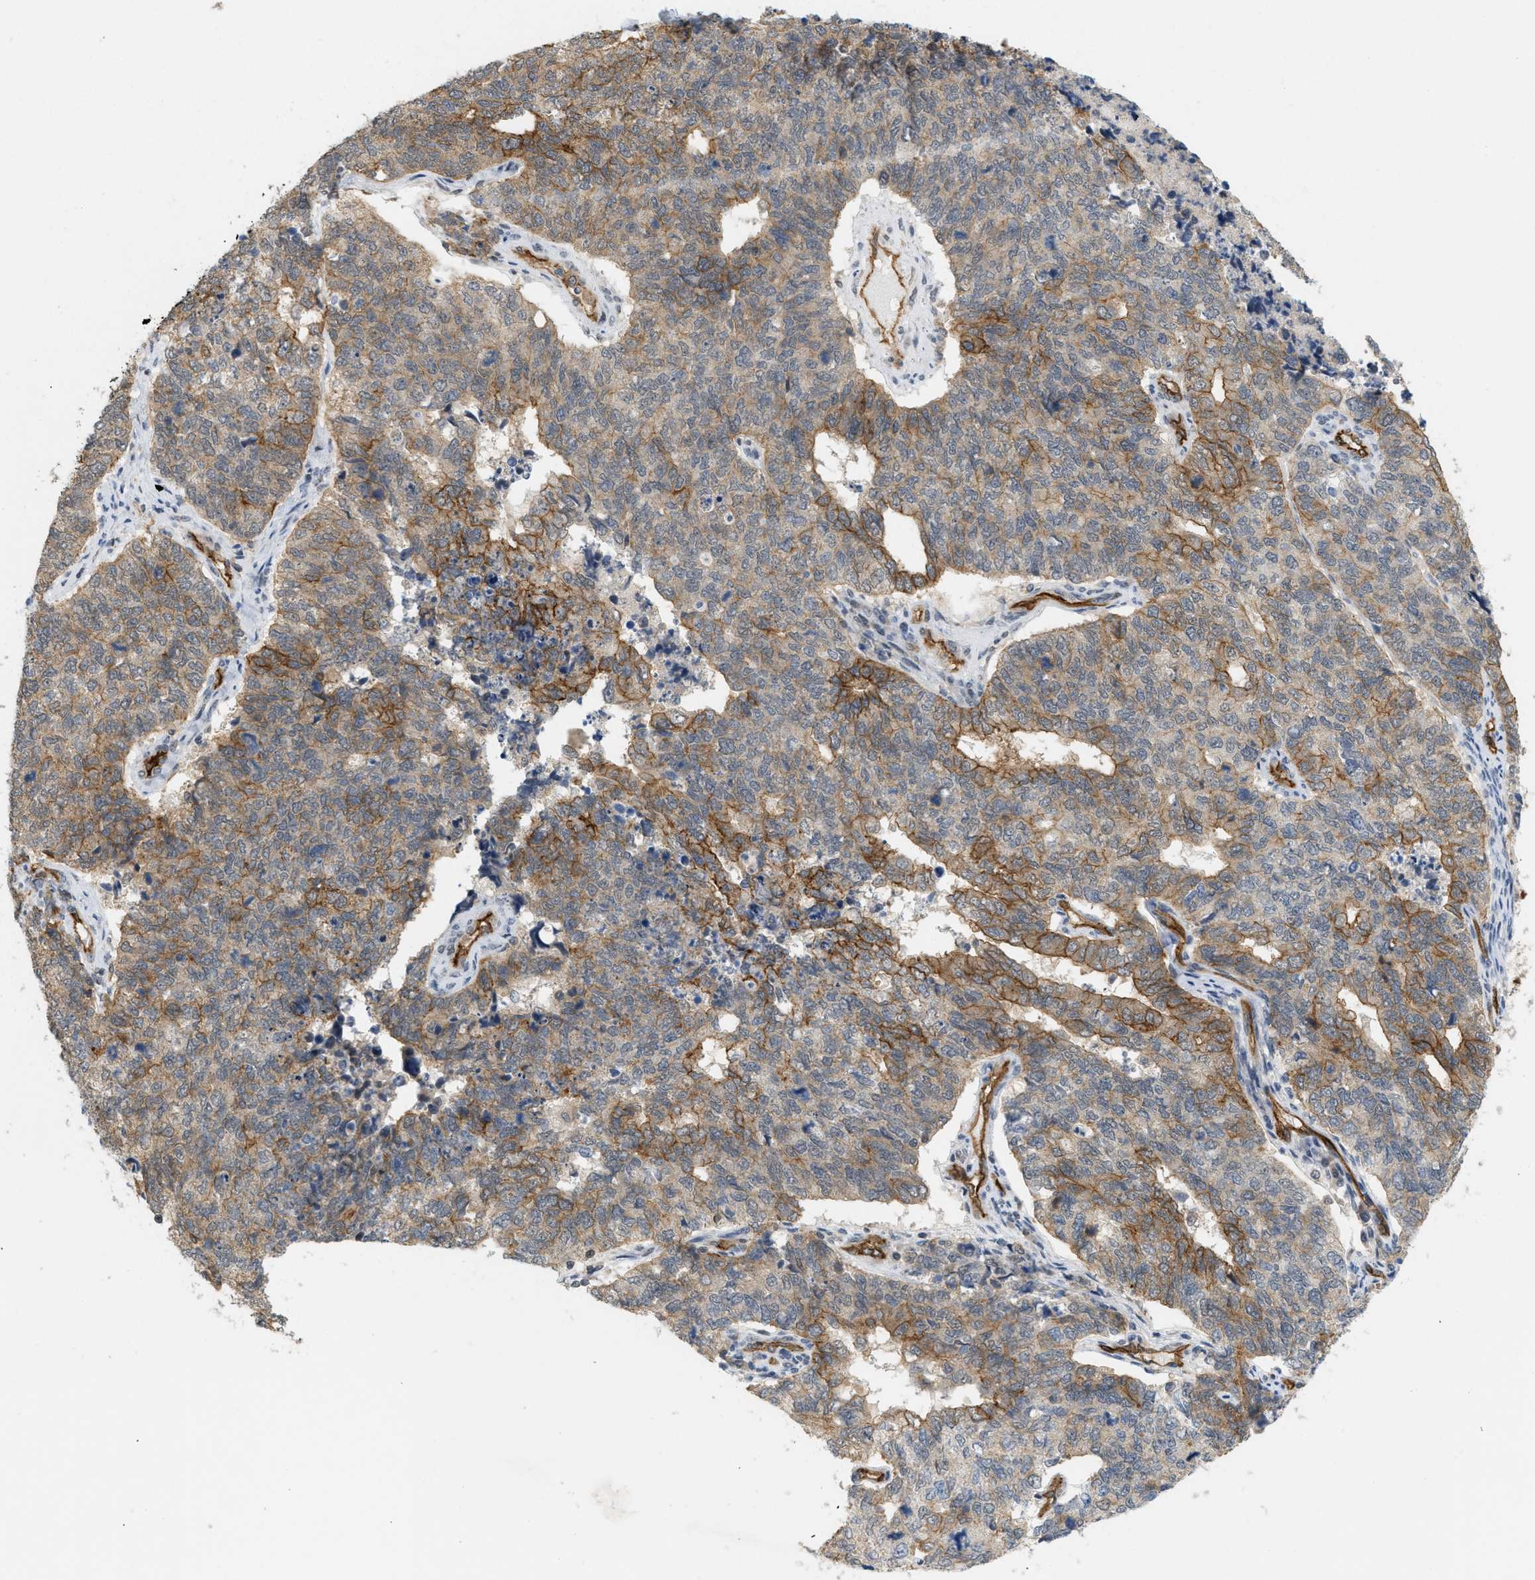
{"staining": {"intensity": "moderate", "quantity": ">75%", "location": "cytoplasmic/membranous"}, "tissue": "cervical cancer", "cell_type": "Tumor cells", "image_type": "cancer", "snomed": [{"axis": "morphology", "description": "Squamous cell carcinoma, NOS"}, {"axis": "topography", "description": "Cervix"}], "caption": "An image of human cervical cancer (squamous cell carcinoma) stained for a protein demonstrates moderate cytoplasmic/membranous brown staining in tumor cells. (Stains: DAB (3,3'-diaminobenzidine) in brown, nuclei in blue, Microscopy: brightfield microscopy at high magnification).", "gene": "PALMD", "patient": {"sex": "female", "age": 63}}